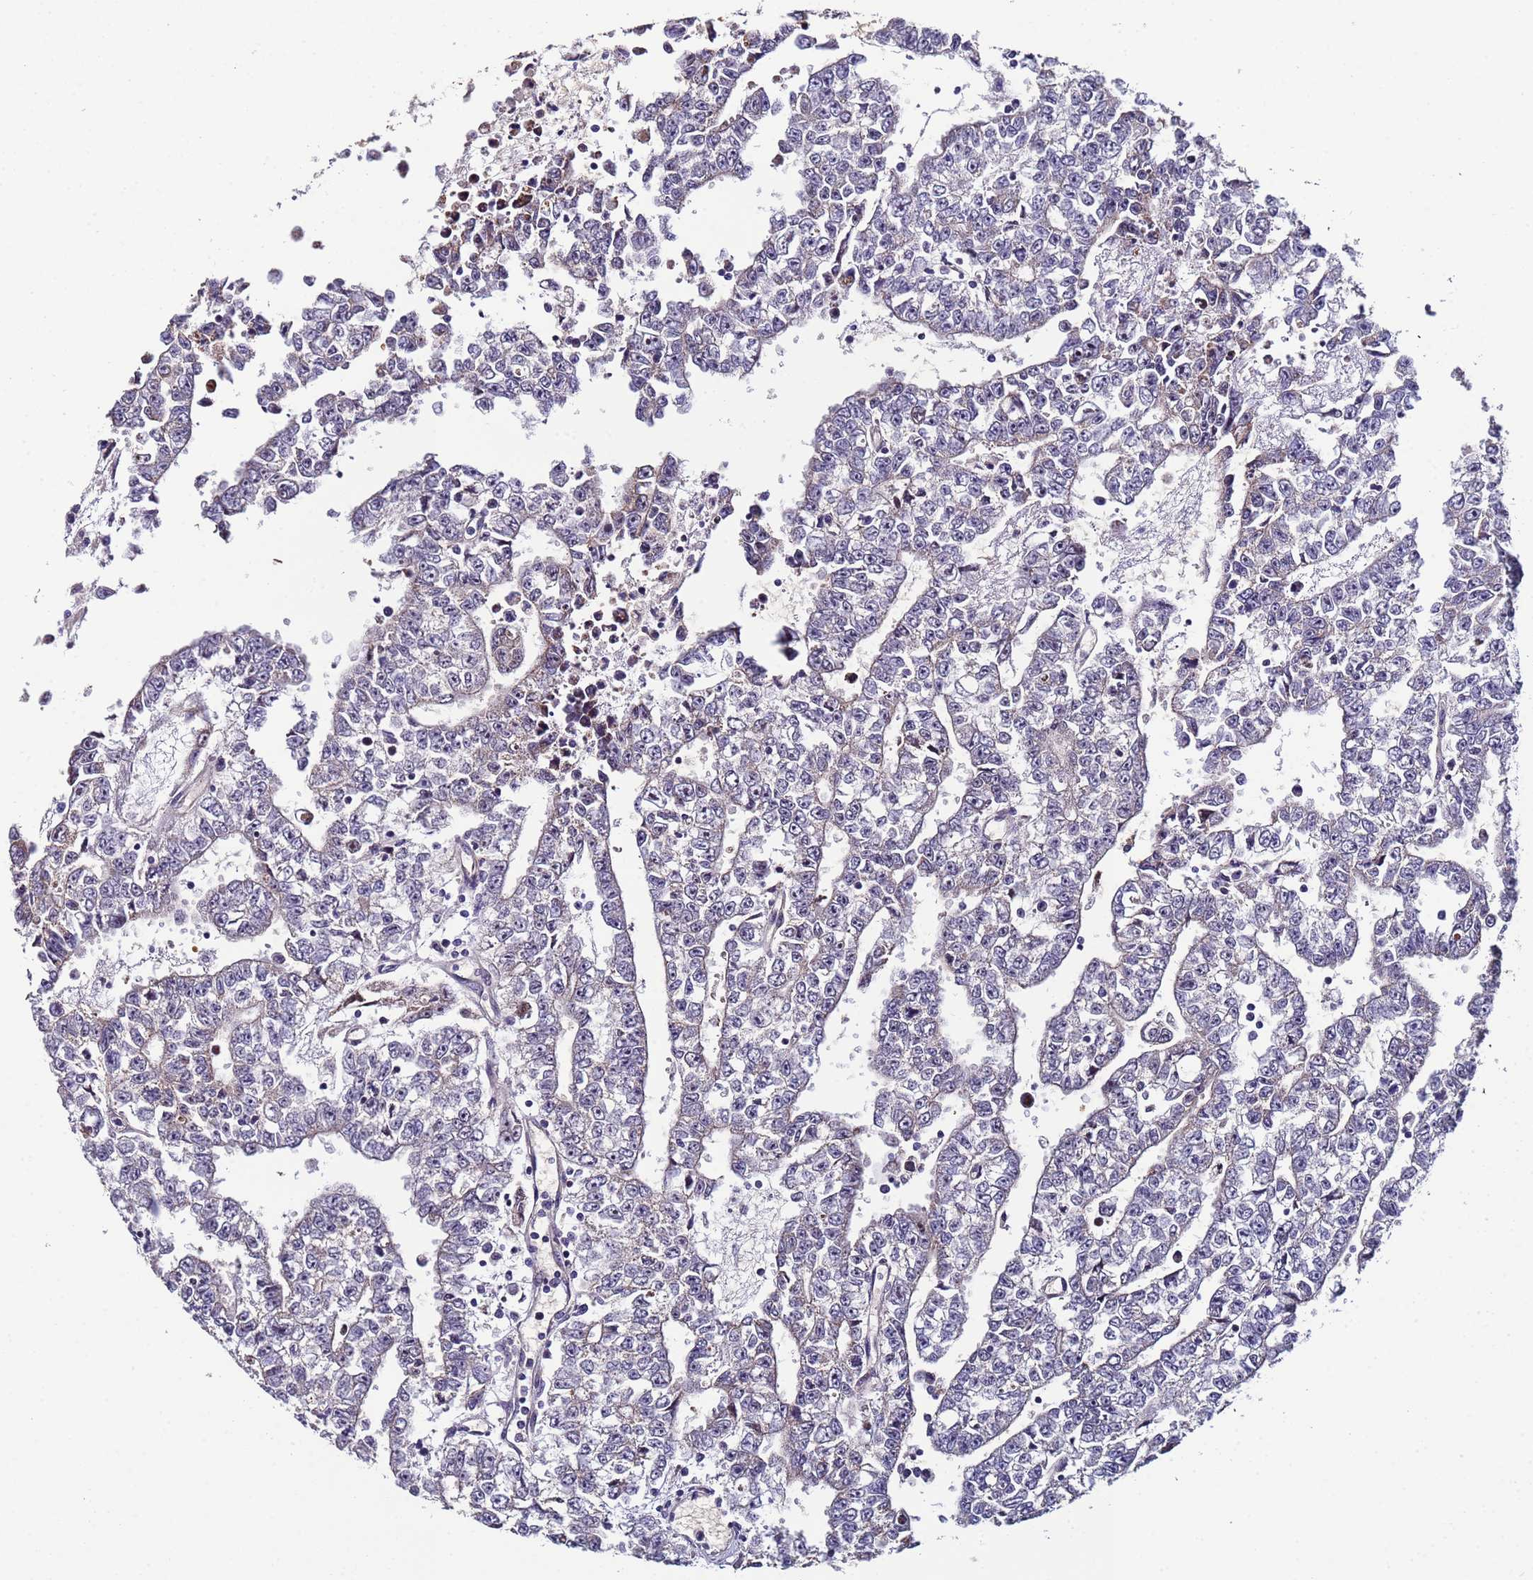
{"staining": {"intensity": "negative", "quantity": "none", "location": "none"}, "tissue": "testis cancer", "cell_type": "Tumor cells", "image_type": "cancer", "snomed": [{"axis": "morphology", "description": "Carcinoma, Embryonal, NOS"}, {"axis": "topography", "description": "Testis"}], "caption": "Tumor cells show no significant staining in testis cancer (embryonal carcinoma). Nuclei are stained in blue.", "gene": "CLHC1", "patient": {"sex": "male", "age": 25}}